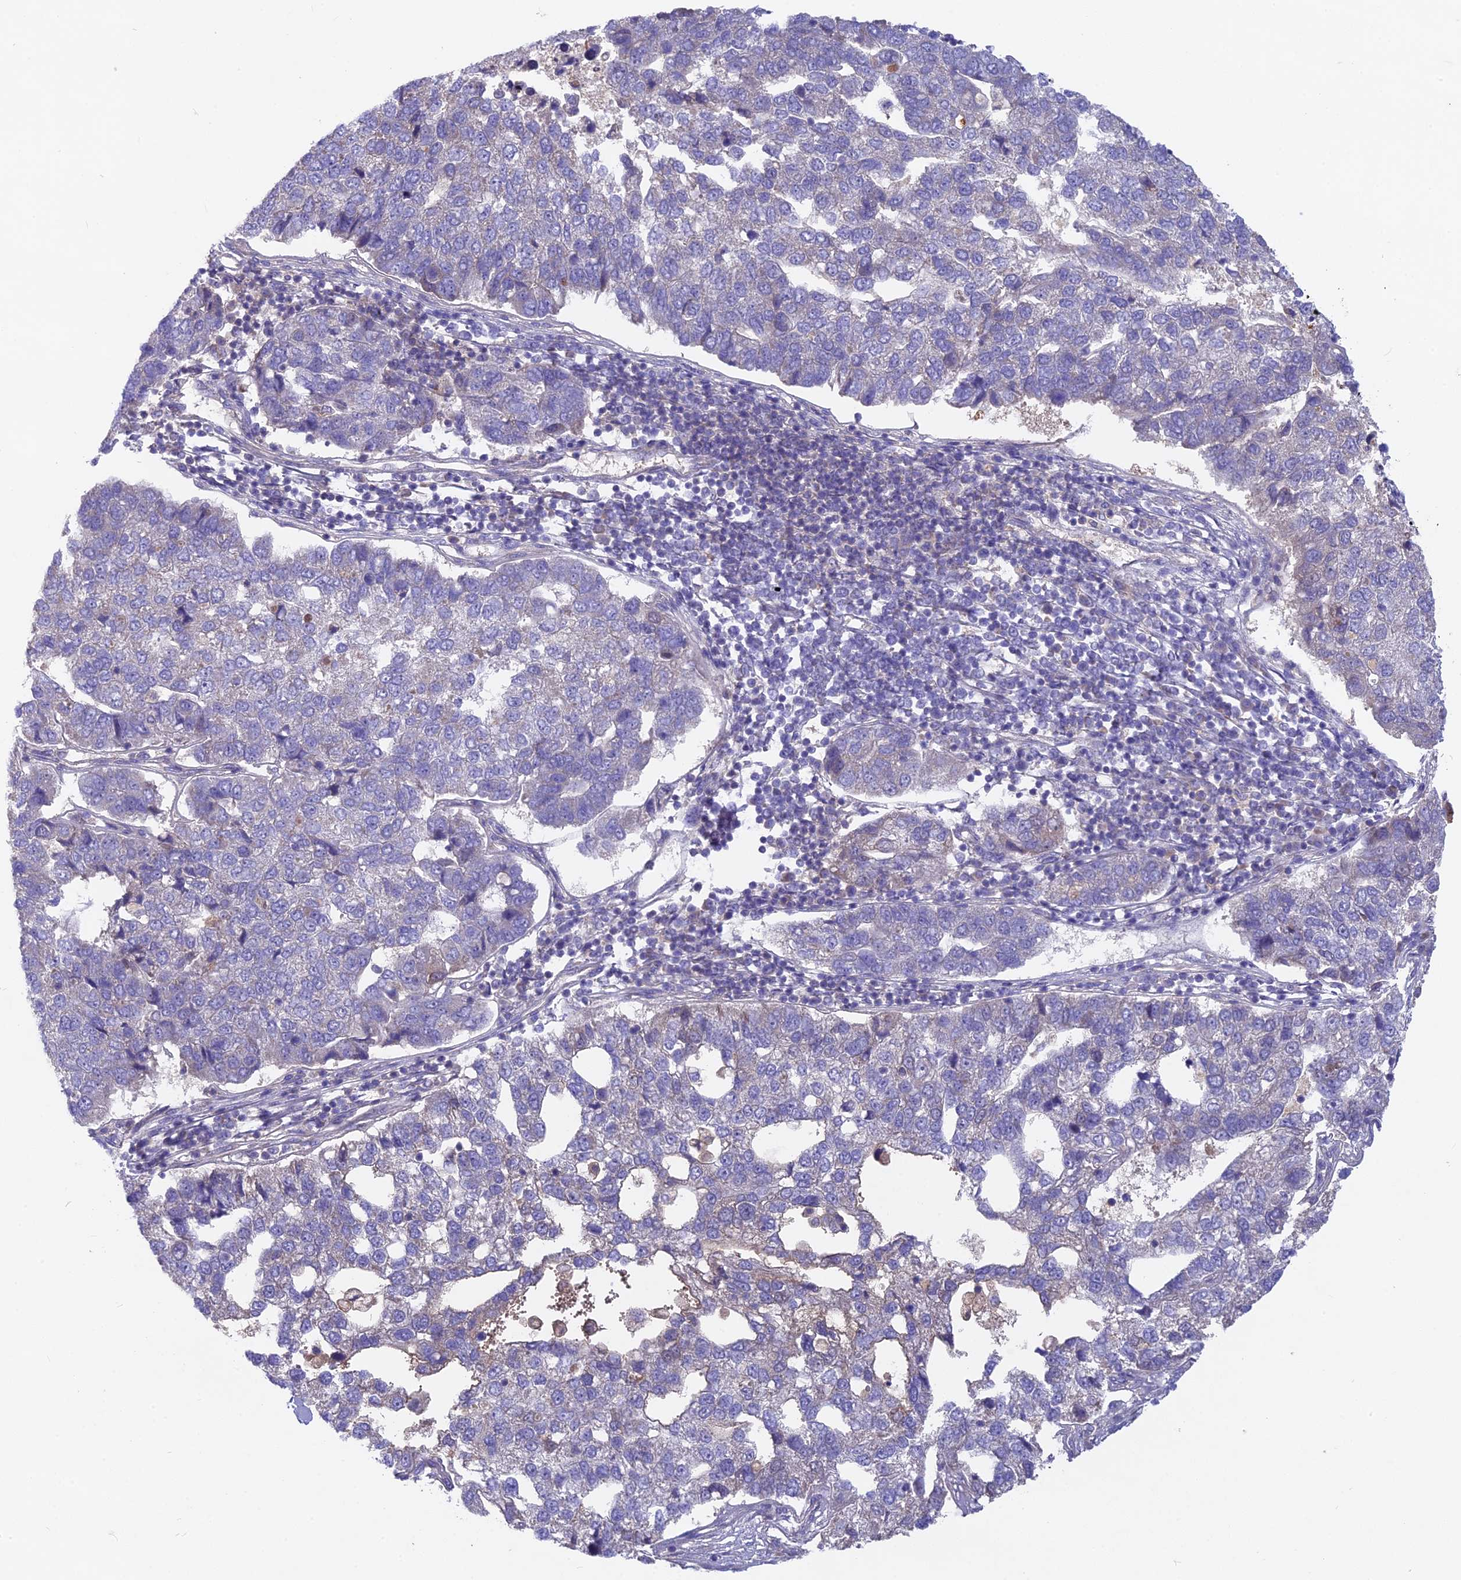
{"staining": {"intensity": "negative", "quantity": "none", "location": "none"}, "tissue": "pancreatic cancer", "cell_type": "Tumor cells", "image_type": "cancer", "snomed": [{"axis": "morphology", "description": "Adenocarcinoma, NOS"}, {"axis": "topography", "description": "Pancreas"}], "caption": "DAB immunohistochemical staining of human adenocarcinoma (pancreatic) shows no significant expression in tumor cells. (DAB immunohistochemistry visualized using brightfield microscopy, high magnification).", "gene": "PZP", "patient": {"sex": "female", "age": 61}}